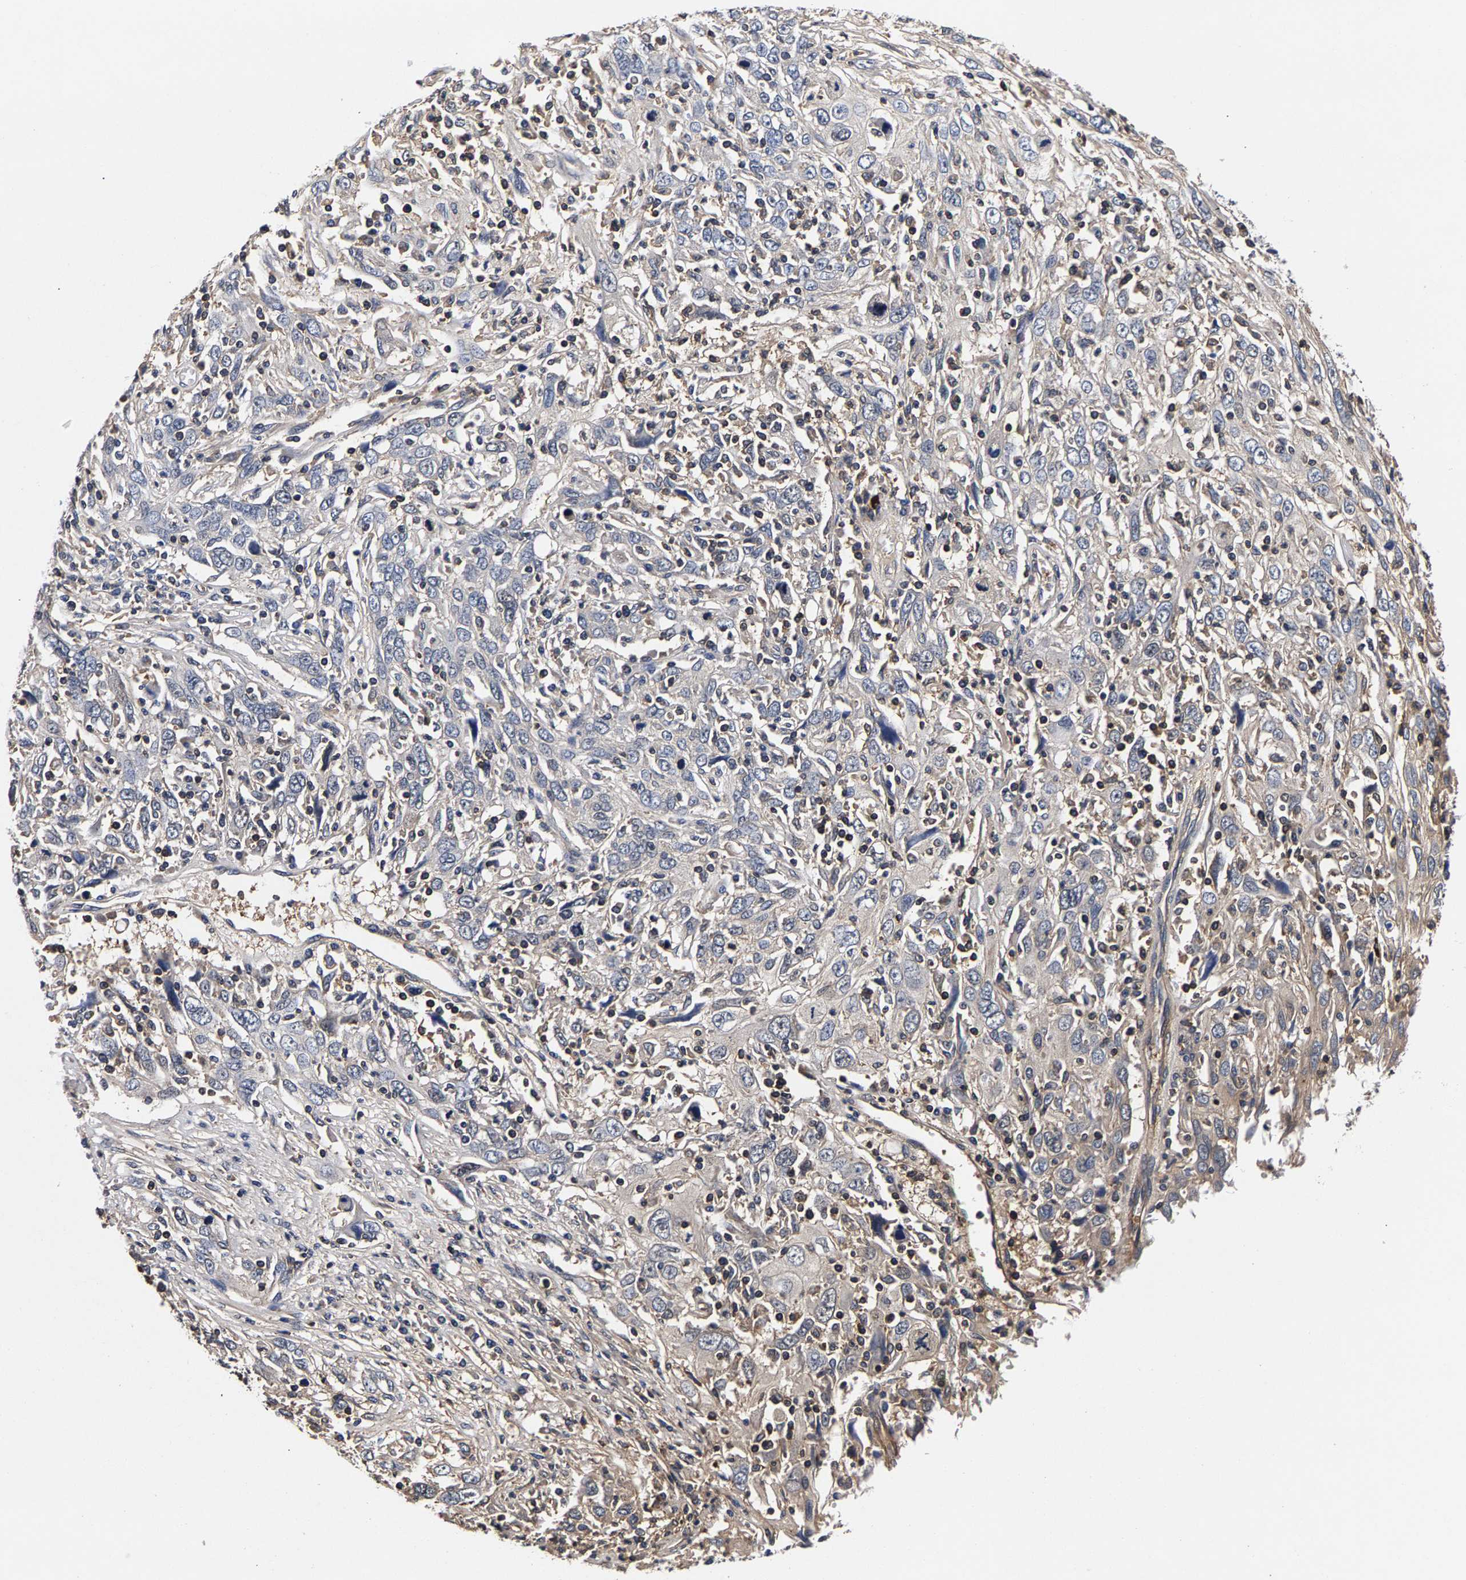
{"staining": {"intensity": "negative", "quantity": "none", "location": "none"}, "tissue": "cervical cancer", "cell_type": "Tumor cells", "image_type": "cancer", "snomed": [{"axis": "morphology", "description": "Squamous cell carcinoma, NOS"}, {"axis": "topography", "description": "Cervix"}], "caption": "An IHC micrograph of cervical cancer (squamous cell carcinoma) is shown. There is no staining in tumor cells of cervical cancer (squamous cell carcinoma).", "gene": "MARCHF7", "patient": {"sex": "female", "age": 46}}